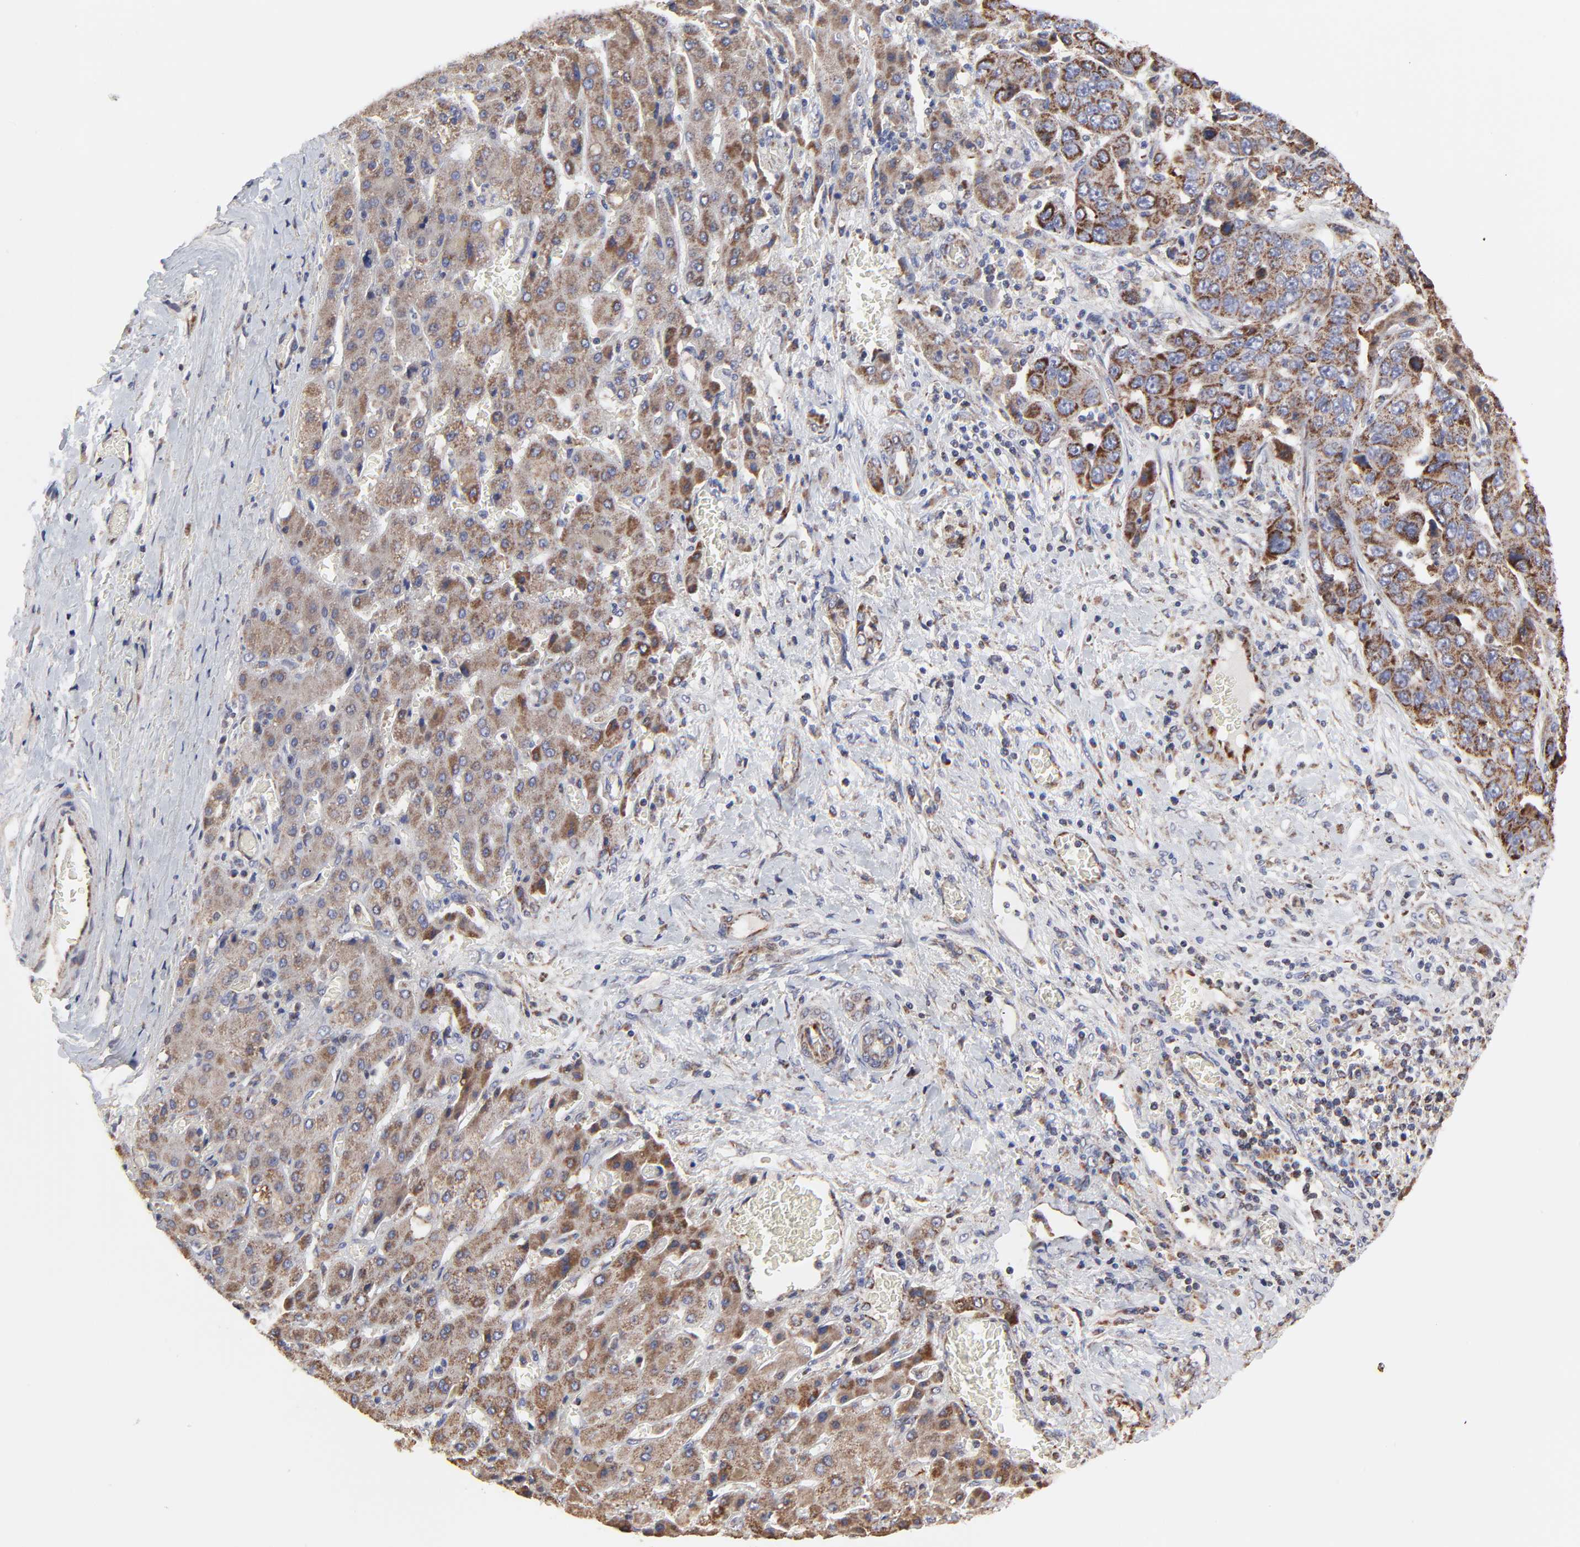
{"staining": {"intensity": "weak", "quantity": ">75%", "location": "cytoplasmic/membranous"}, "tissue": "liver cancer", "cell_type": "Tumor cells", "image_type": "cancer", "snomed": [{"axis": "morphology", "description": "Cholangiocarcinoma"}, {"axis": "topography", "description": "Liver"}], "caption": "Liver cancer (cholangiocarcinoma) tissue shows weak cytoplasmic/membranous positivity in about >75% of tumor cells", "gene": "ZNF550", "patient": {"sex": "female", "age": 52}}